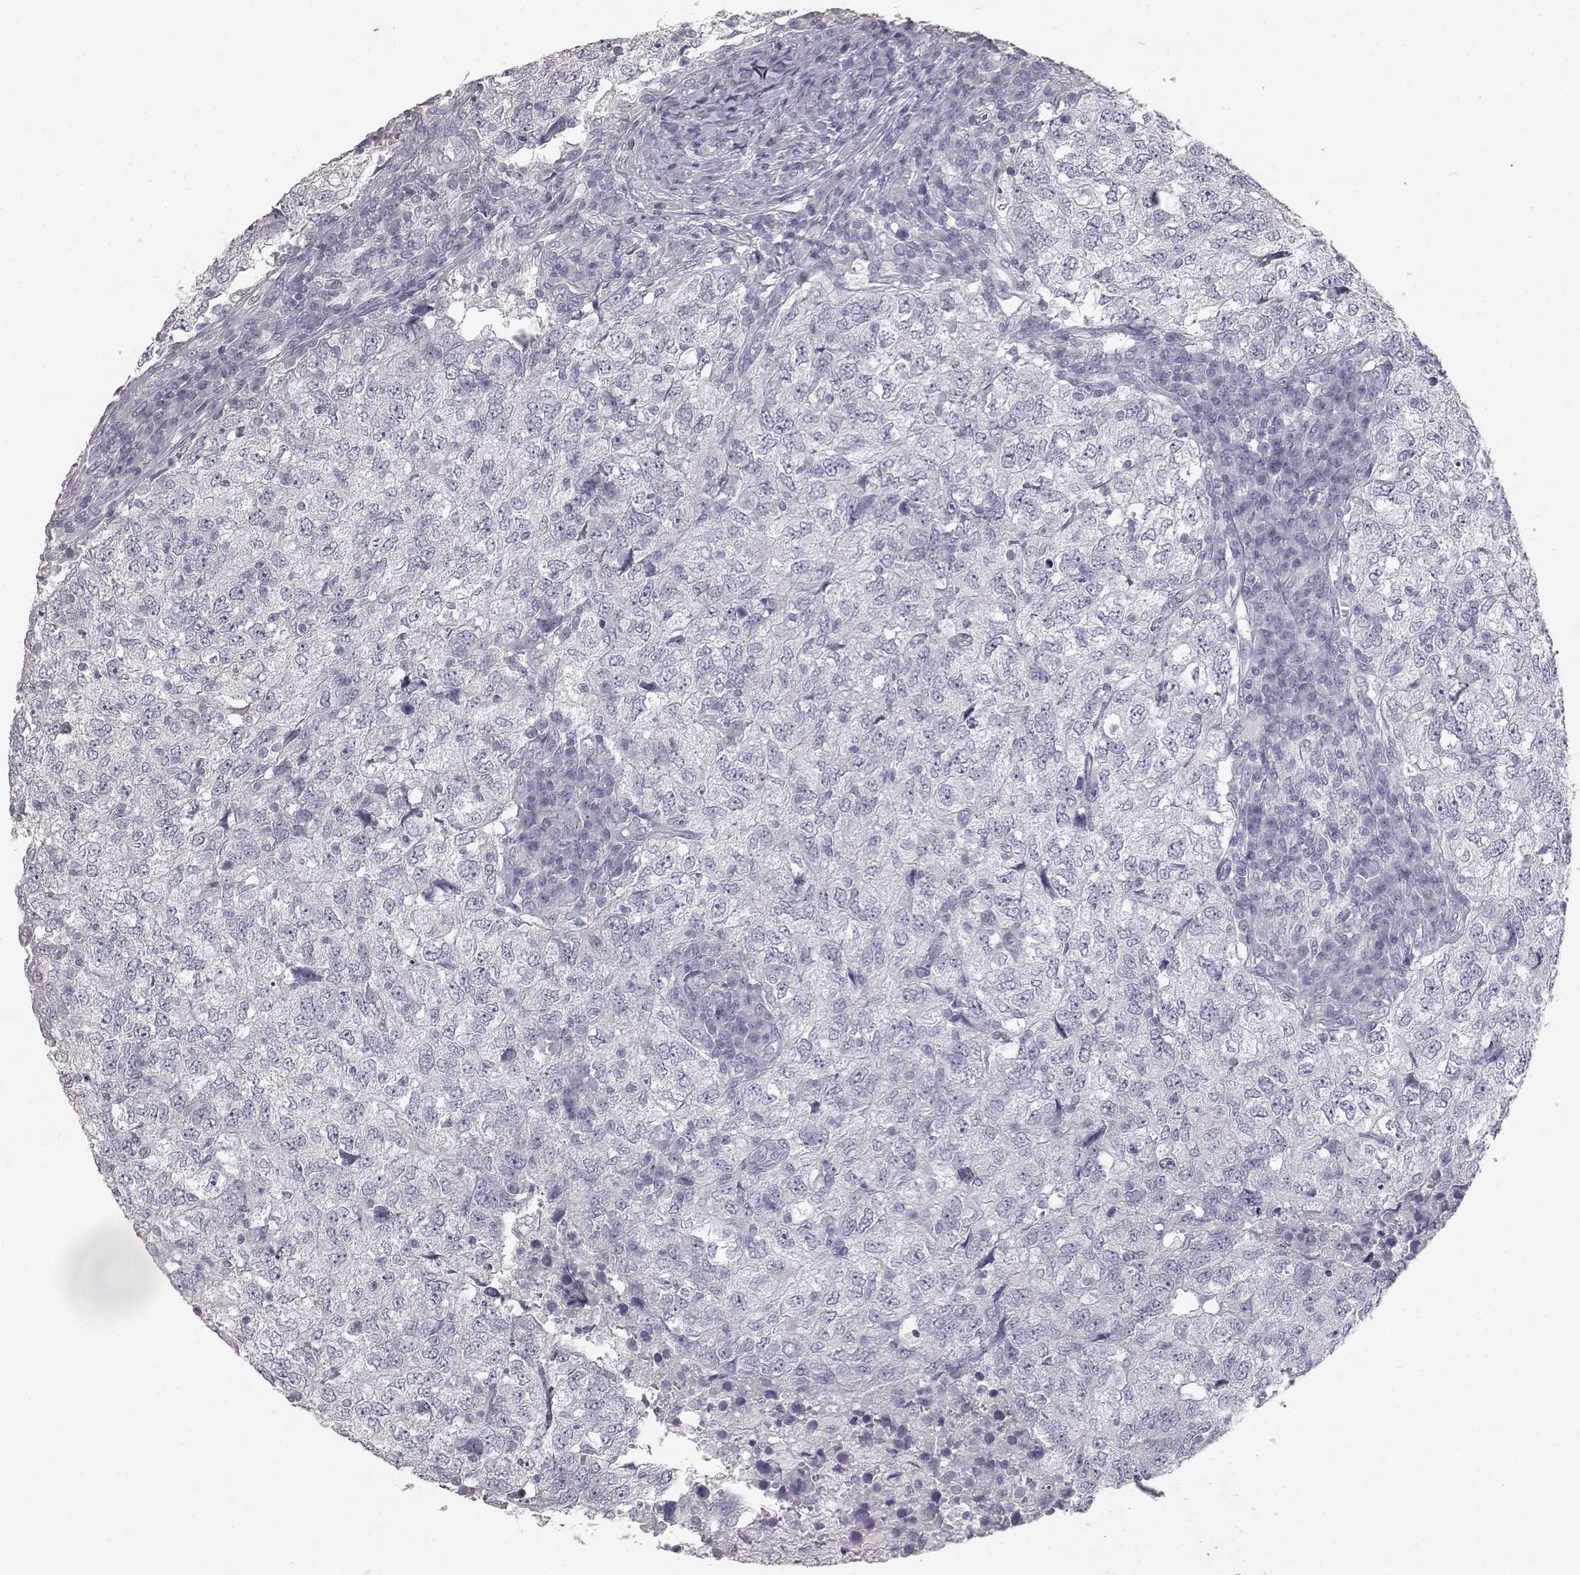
{"staining": {"intensity": "negative", "quantity": "none", "location": "none"}, "tissue": "breast cancer", "cell_type": "Tumor cells", "image_type": "cancer", "snomed": [{"axis": "morphology", "description": "Duct carcinoma"}, {"axis": "topography", "description": "Breast"}], "caption": "Image shows no significant protein staining in tumor cells of breast cancer (intraductal carcinoma).", "gene": "KRT33A", "patient": {"sex": "female", "age": 30}}